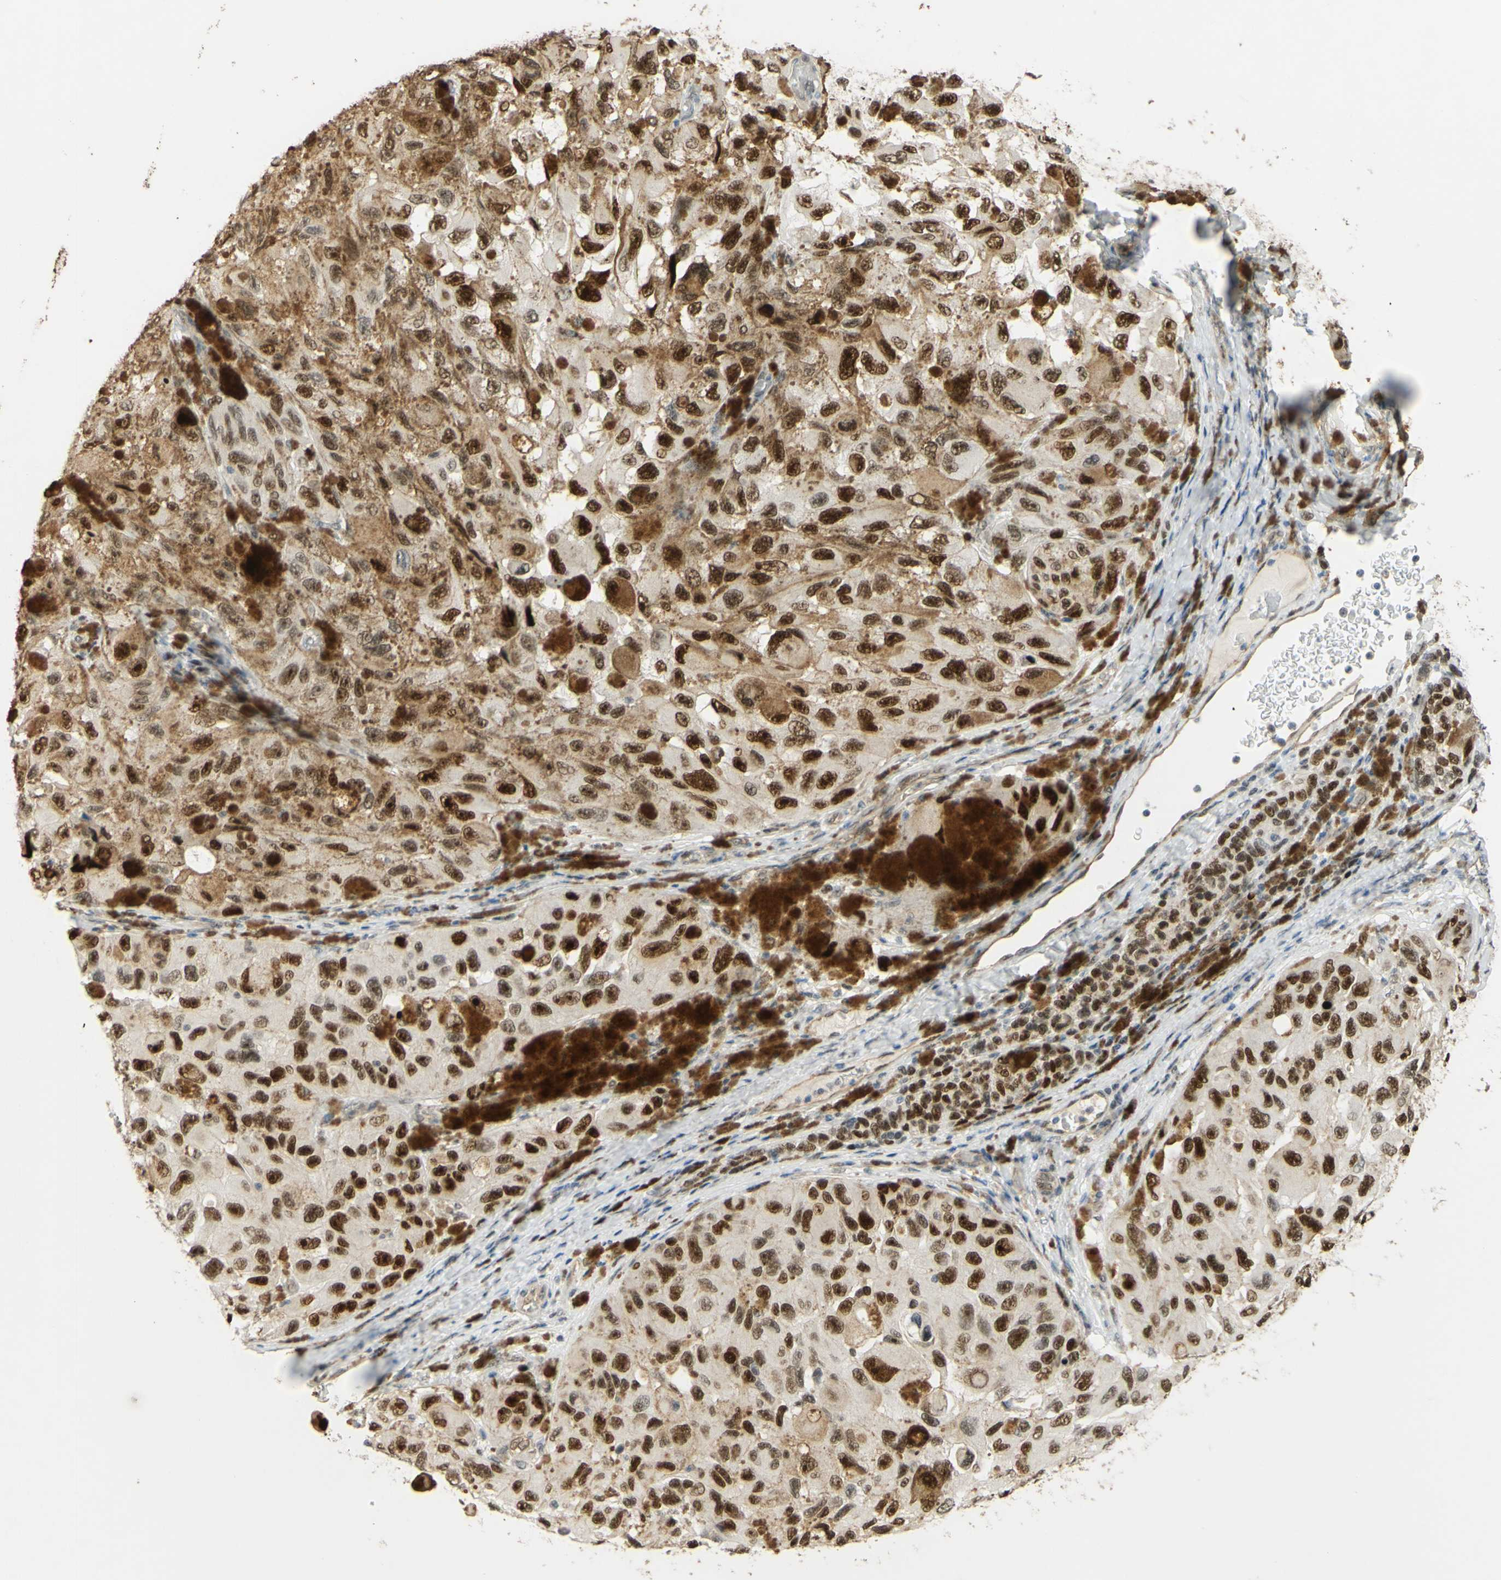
{"staining": {"intensity": "strong", "quantity": ">75%", "location": "nuclear"}, "tissue": "melanoma", "cell_type": "Tumor cells", "image_type": "cancer", "snomed": [{"axis": "morphology", "description": "Malignant melanoma, NOS"}, {"axis": "topography", "description": "Skin"}], "caption": "Tumor cells reveal strong nuclear positivity in approximately >75% of cells in melanoma. Nuclei are stained in blue.", "gene": "POLB", "patient": {"sex": "female", "age": 73}}